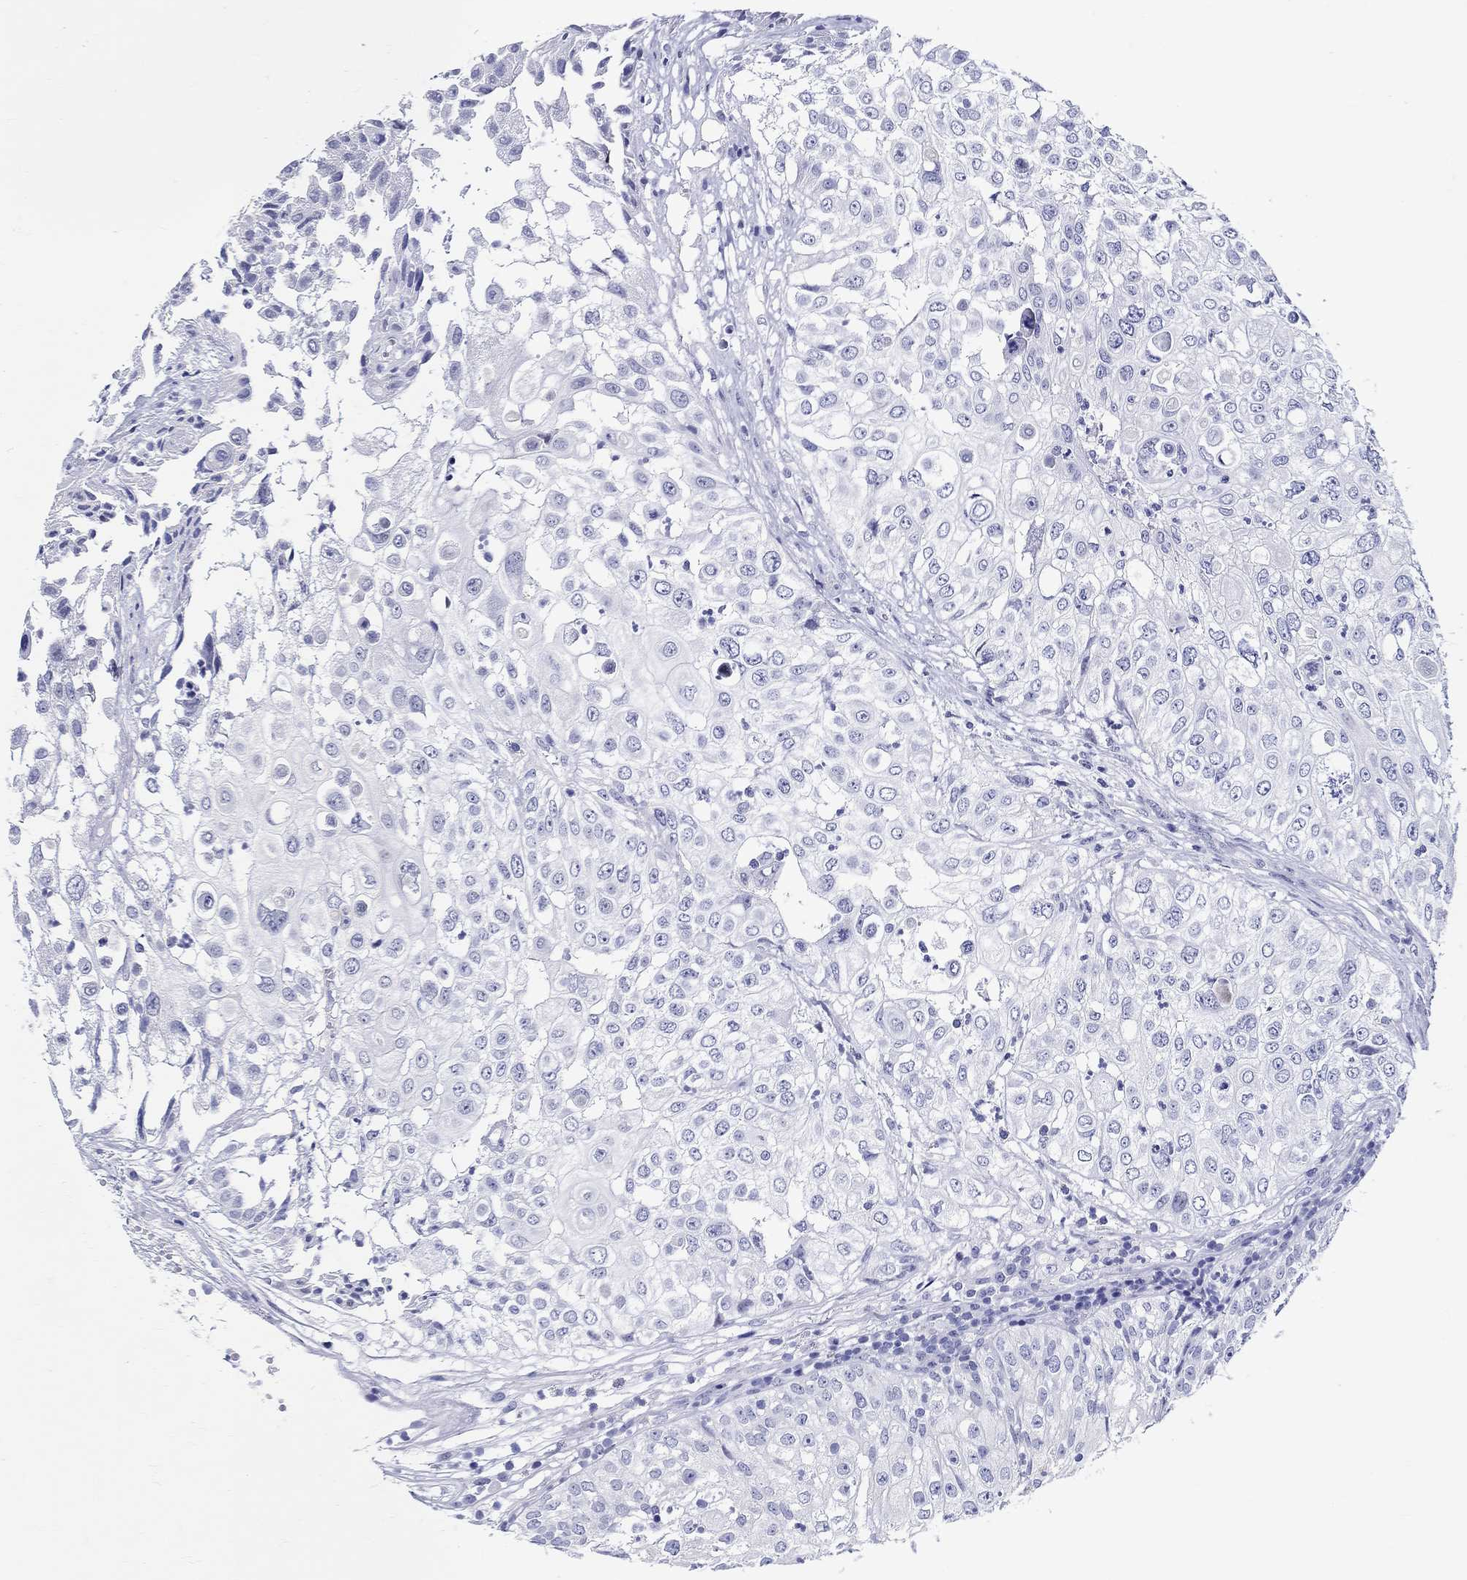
{"staining": {"intensity": "negative", "quantity": "none", "location": "none"}, "tissue": "urothelial cancer", "cell_type": "Tumor cells", "image_type": "cancer", "snomed": [{"axis": "morphology", "description": "Urothelial carcinoma, High grade"}, {"axis": "topography", "description": "Urinary bladder"}], "caption": "Tumor cells are negative for brown protein staining in urothelial carcinoma (high-grade).", "gene": "CRYGS", "patient": {"sex": "female", "age": 79}}